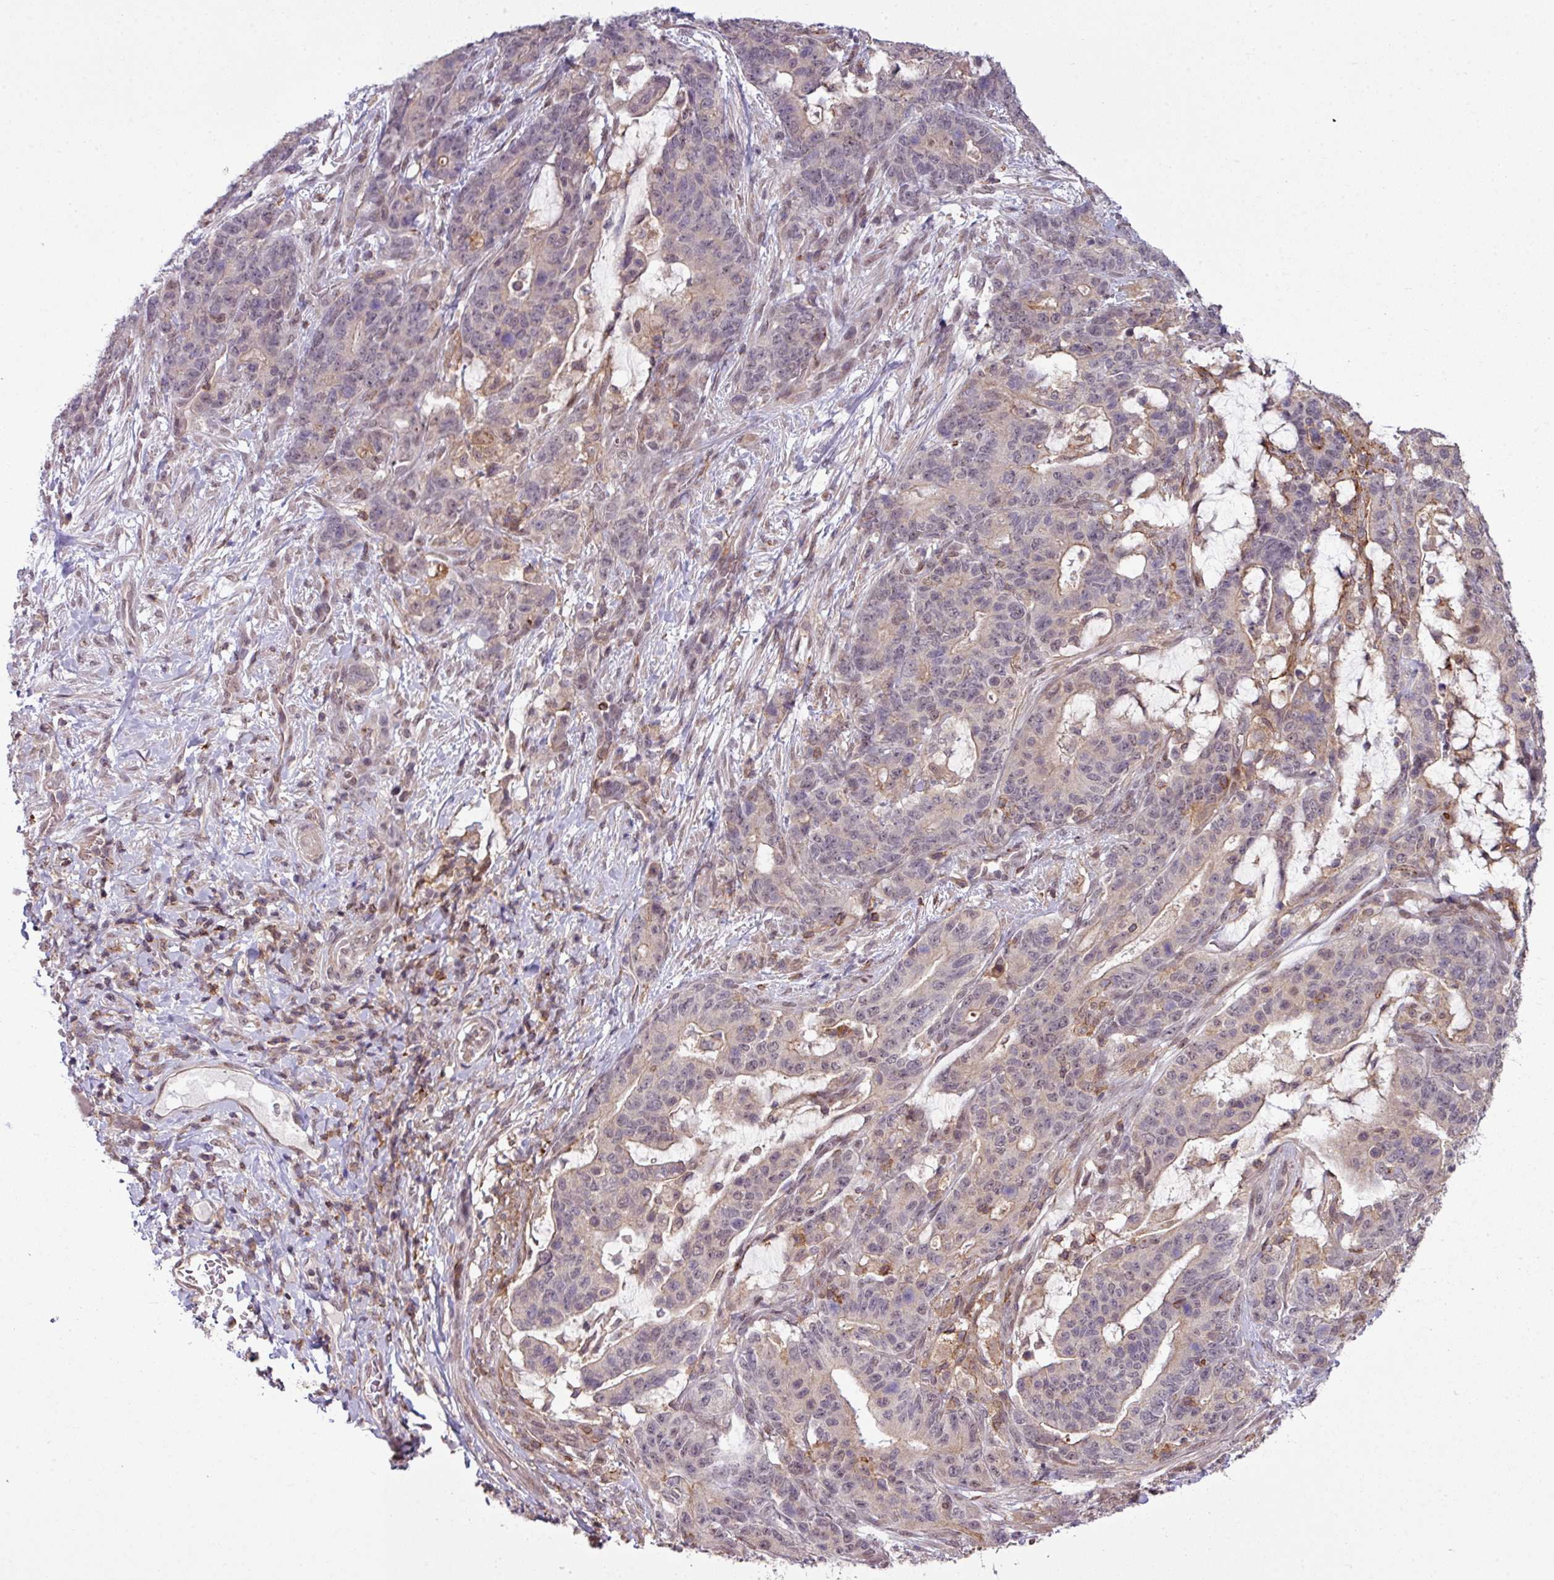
{"staining": {"intensity": "negative", "quantity": "none", "location": "none"}, "tissue": "stomach cancer", "cell_type": "Tumor cells", "image_type": "cancer", "snomed": [{"axis": "morphology", "description": "Normal tissue, NOS"}, {"axis": "morphology", "description": "Adenocarcinoma, NOS"}, {"axis": "topography", "description": "Stomach"}], "caption": "Tumor cells are negative for brown protein staining in stomach cancer (adenocarcinoma).", "gene": "ZC2HC1C", "patient": {"sex": "female", "age": 64}}